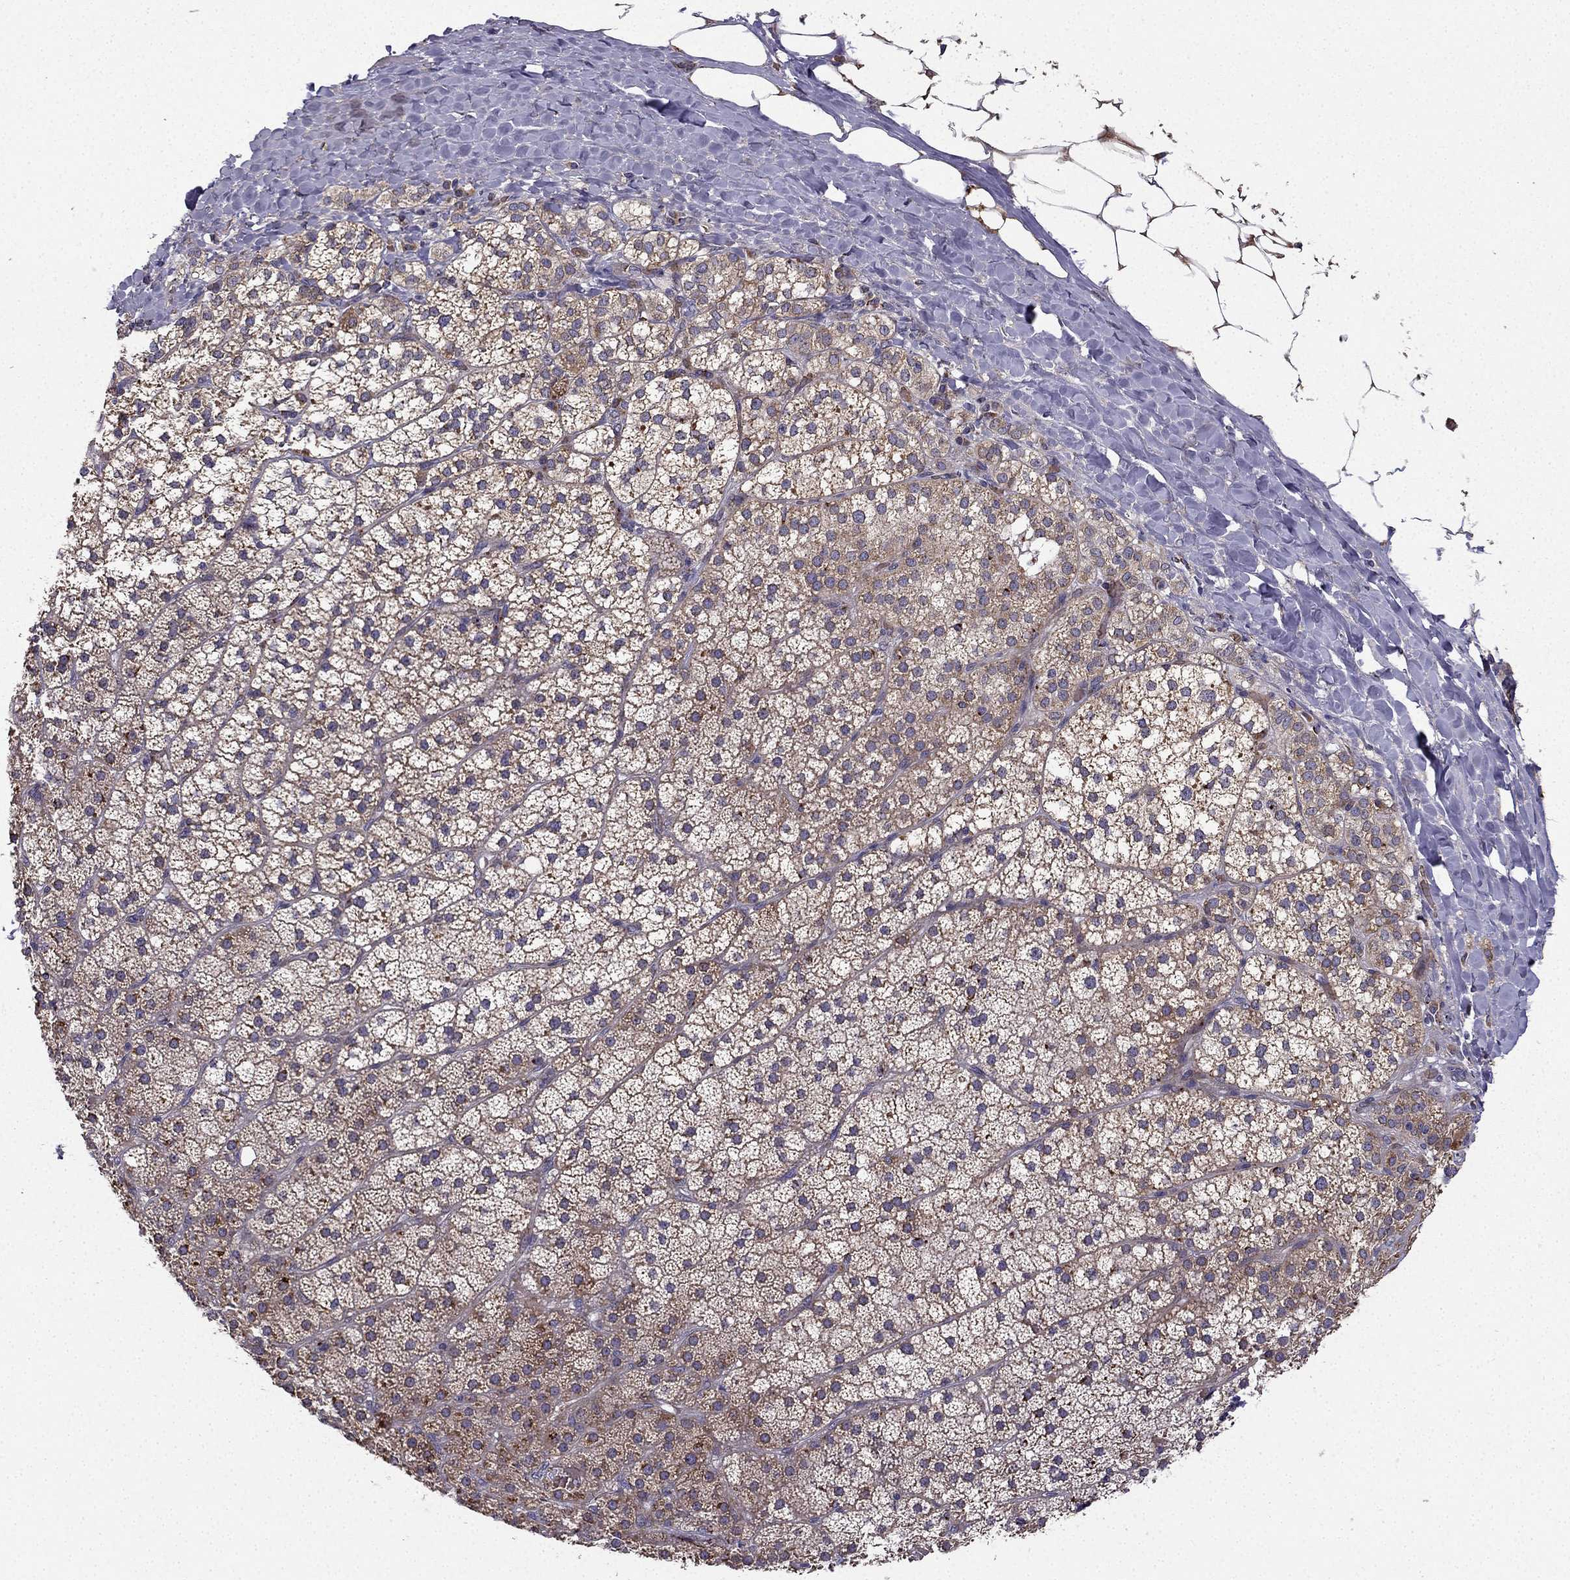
{"staining": {"intensity": "moderate", "quantity": ">75%", "location": "cytoplasmic/membranous"}, "tissue": "adrenal gland", "cell_type": "Glandular cells", "image_type": "normal", "snomed": [{"axis": "morphology", "description": "Normal tissue, NOS"}, {"axis": "topography", "description": "Adrenal gland"}], "caption": "Moderate cytoplasmic/membranous positivity for a protein is appreciated in approximately >75% of glandular cells of normal adrenal gland using immunohistochemistry (IHC).", "gene": "B4GALT7", "patient": {"sex": "male", "age": 53}}